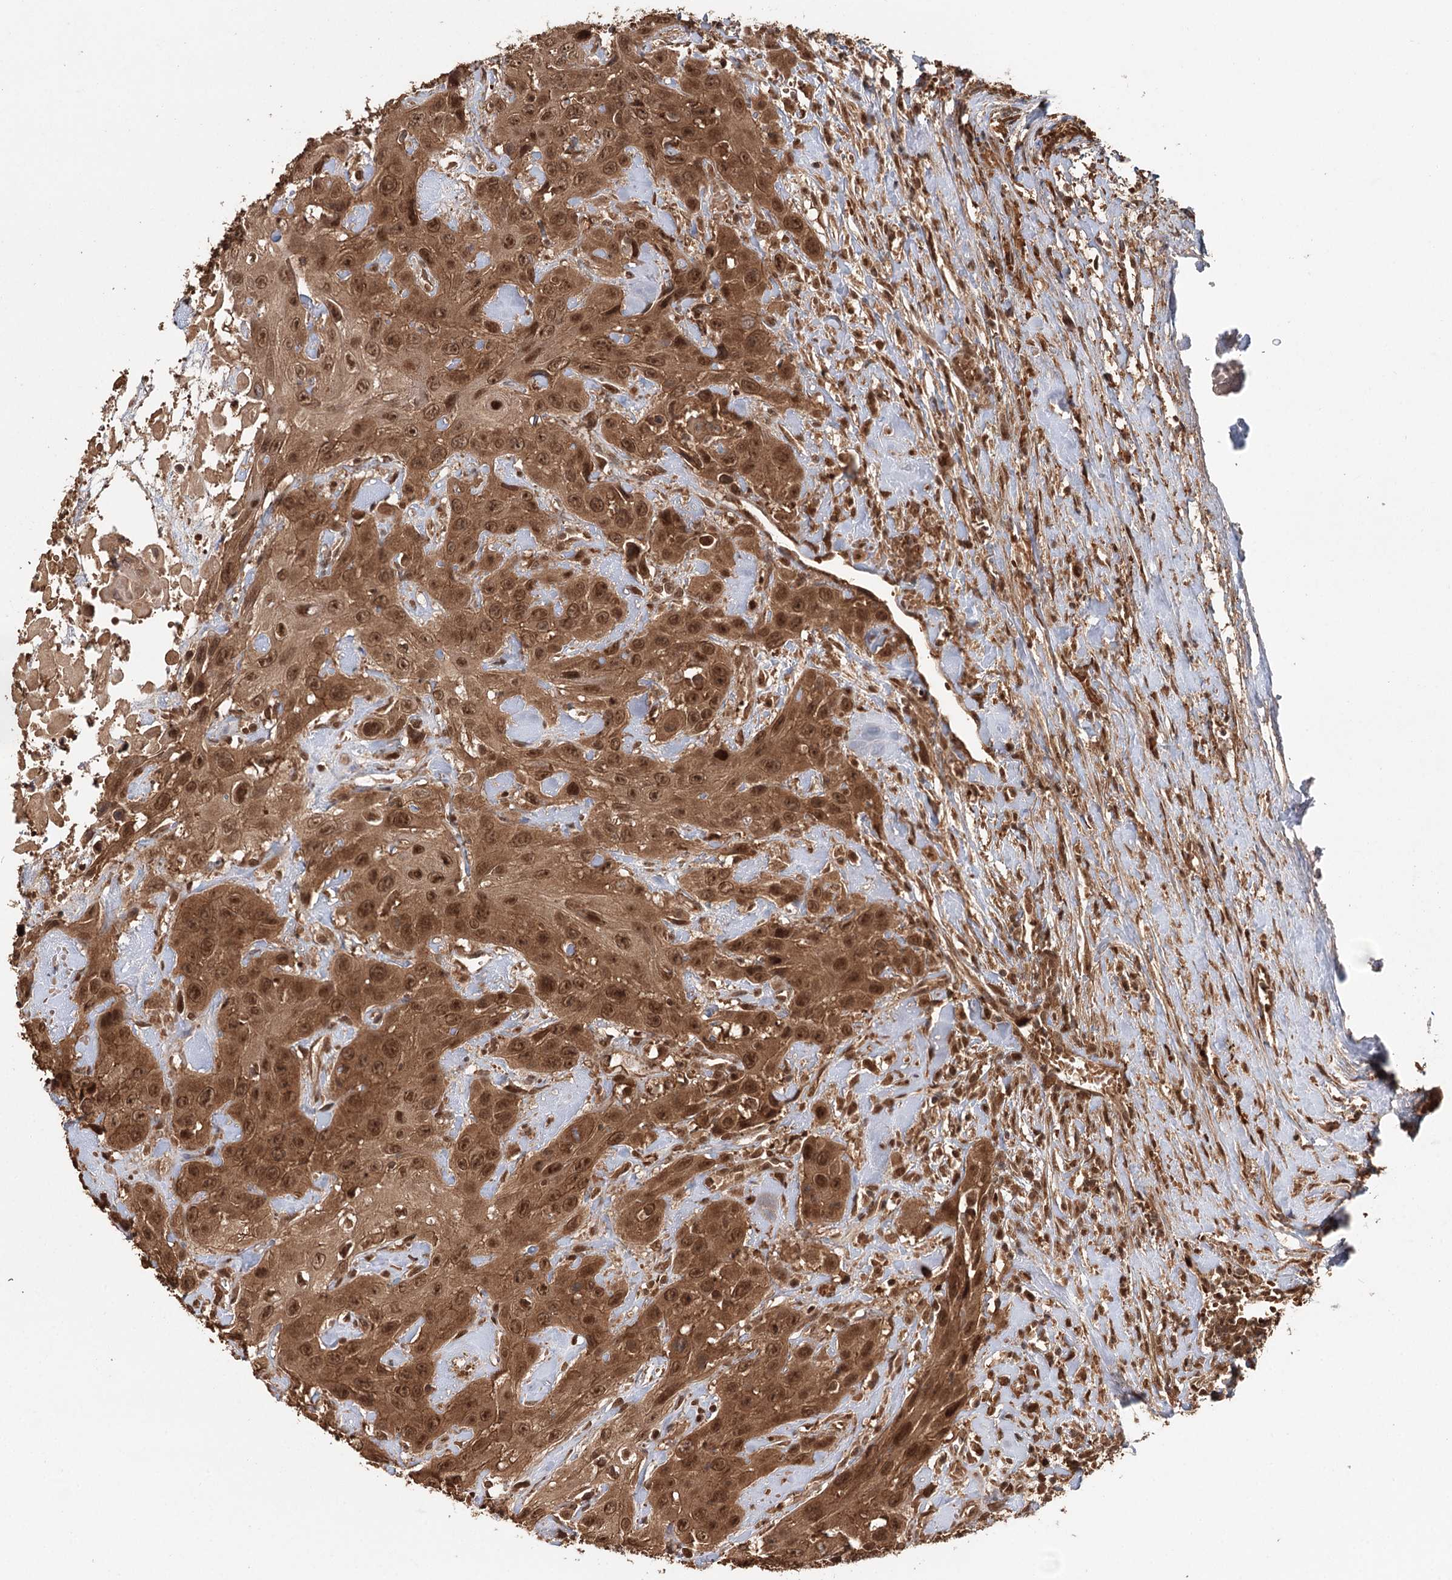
{"staining": {"intensity": "moderate", "quantity": ">75%", "location": "cytoplasmic/membranous,nuclear"}, "tissue": "head and neck cancer", "cell_type": "Tumor cells", "image_type": "cancer", "snomed": [{"axis": "morphology", "description": "Squamous cell carcinoma, NOS"}, {"axis": "topography", "description": "Head-Neck"}], "caption": "Moderate cytoplasmic/membranous and nuclear positivity for a protein is identified in about >75% of tumor cells of head and neck squamous cell carcinoma using immunohistochemistry.", "gene": "N6AMT1", "patient": {"sex": "male", "age": 81}}